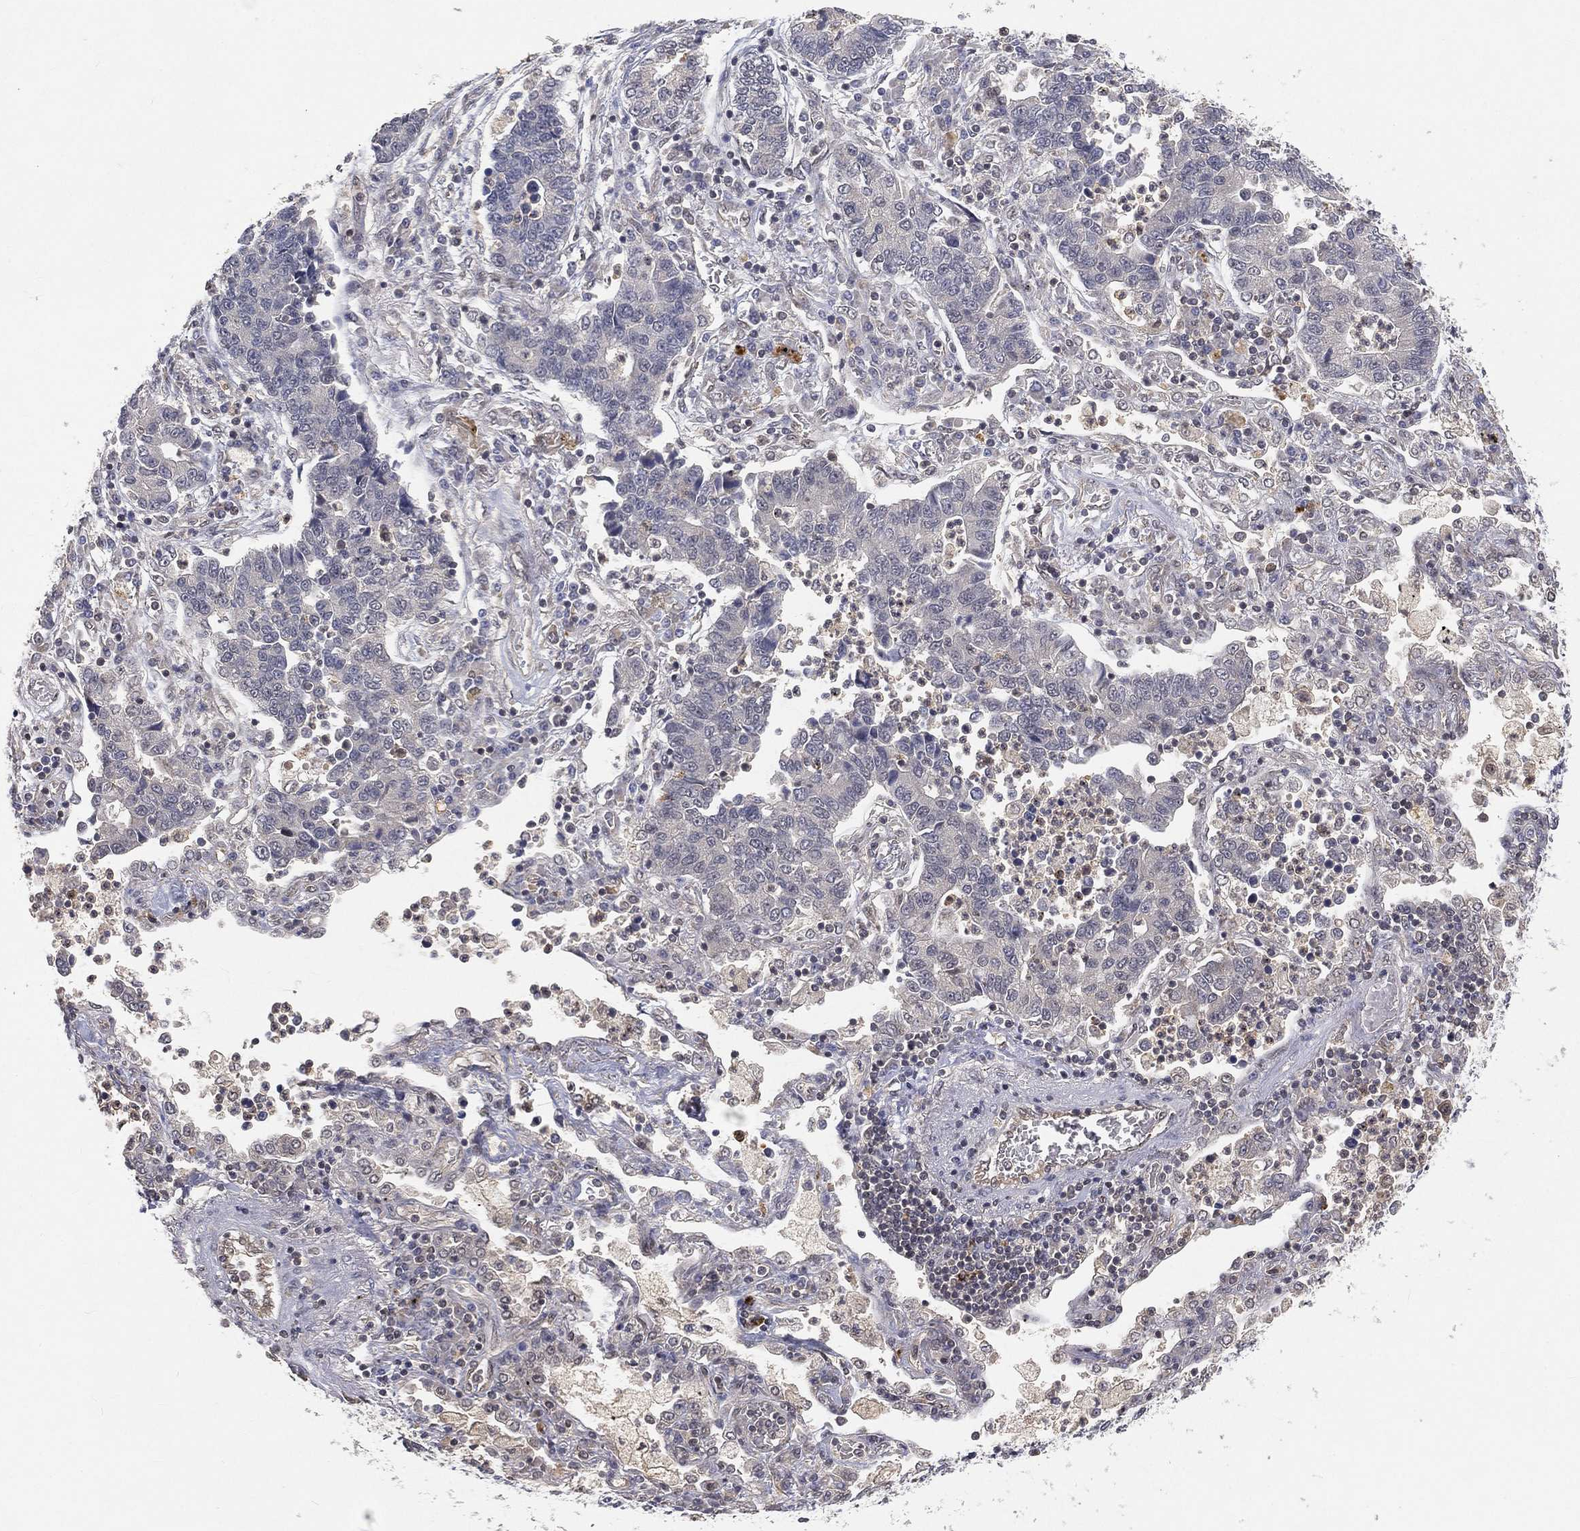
{"staining": {"intensity": "negative", "quantity": "none", "location": "none"}, "tissue": "lung cancer", "cell_type": "Tumor cells", "image_type": "cancer", "snomed": [{"axis": "morphology", "description": "Adenocarcinoma, NOS"}, {"axis": "topography", "description": "Lung"}], "caption": "Protein analysis of adenocarcinoma (lung) demonstrates no significant positivity in tumor cells. (IHC, brightfield microscopy, high magnification).", "gene": "MAPK1", "patient": {"sex": "female", "age": 57}}